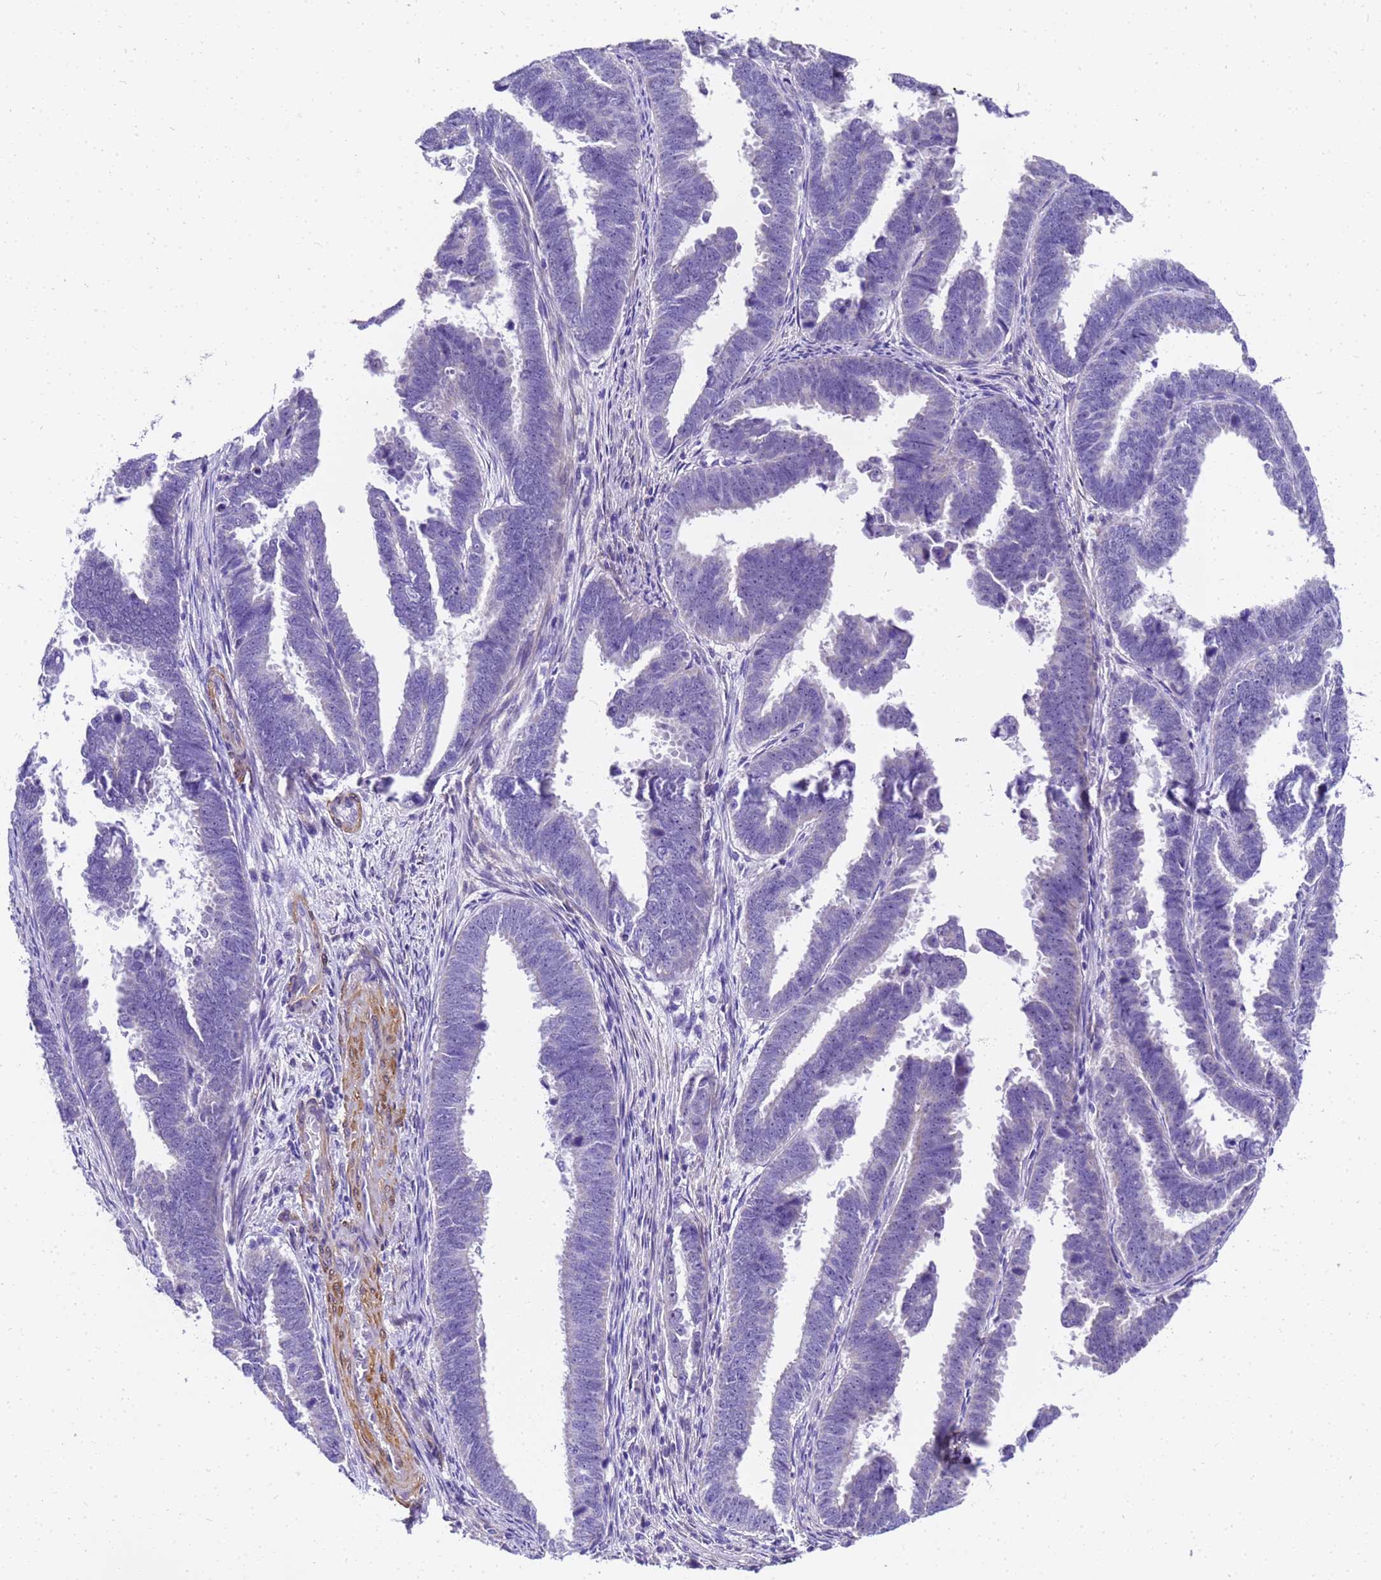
{"staining": {"intensity": "negative", "quantity": "none", "location": "none"}, "tissue": "endometrial cancer", "cell_type": "Tumor cells", "image_type": "cancer", "snomed": [{"axis": "morphology", "description": "Adenocarcinoma, NOS"}, {"axis": "topography", "description": "Endometrium"}], "caption": "This is a image of immunohistochemistry staining of endometrial adenocarcinoma, which shows no staining in tumor cells.", "gene": "HSPB6", "patient": {"sex": "female", "age": 75}}